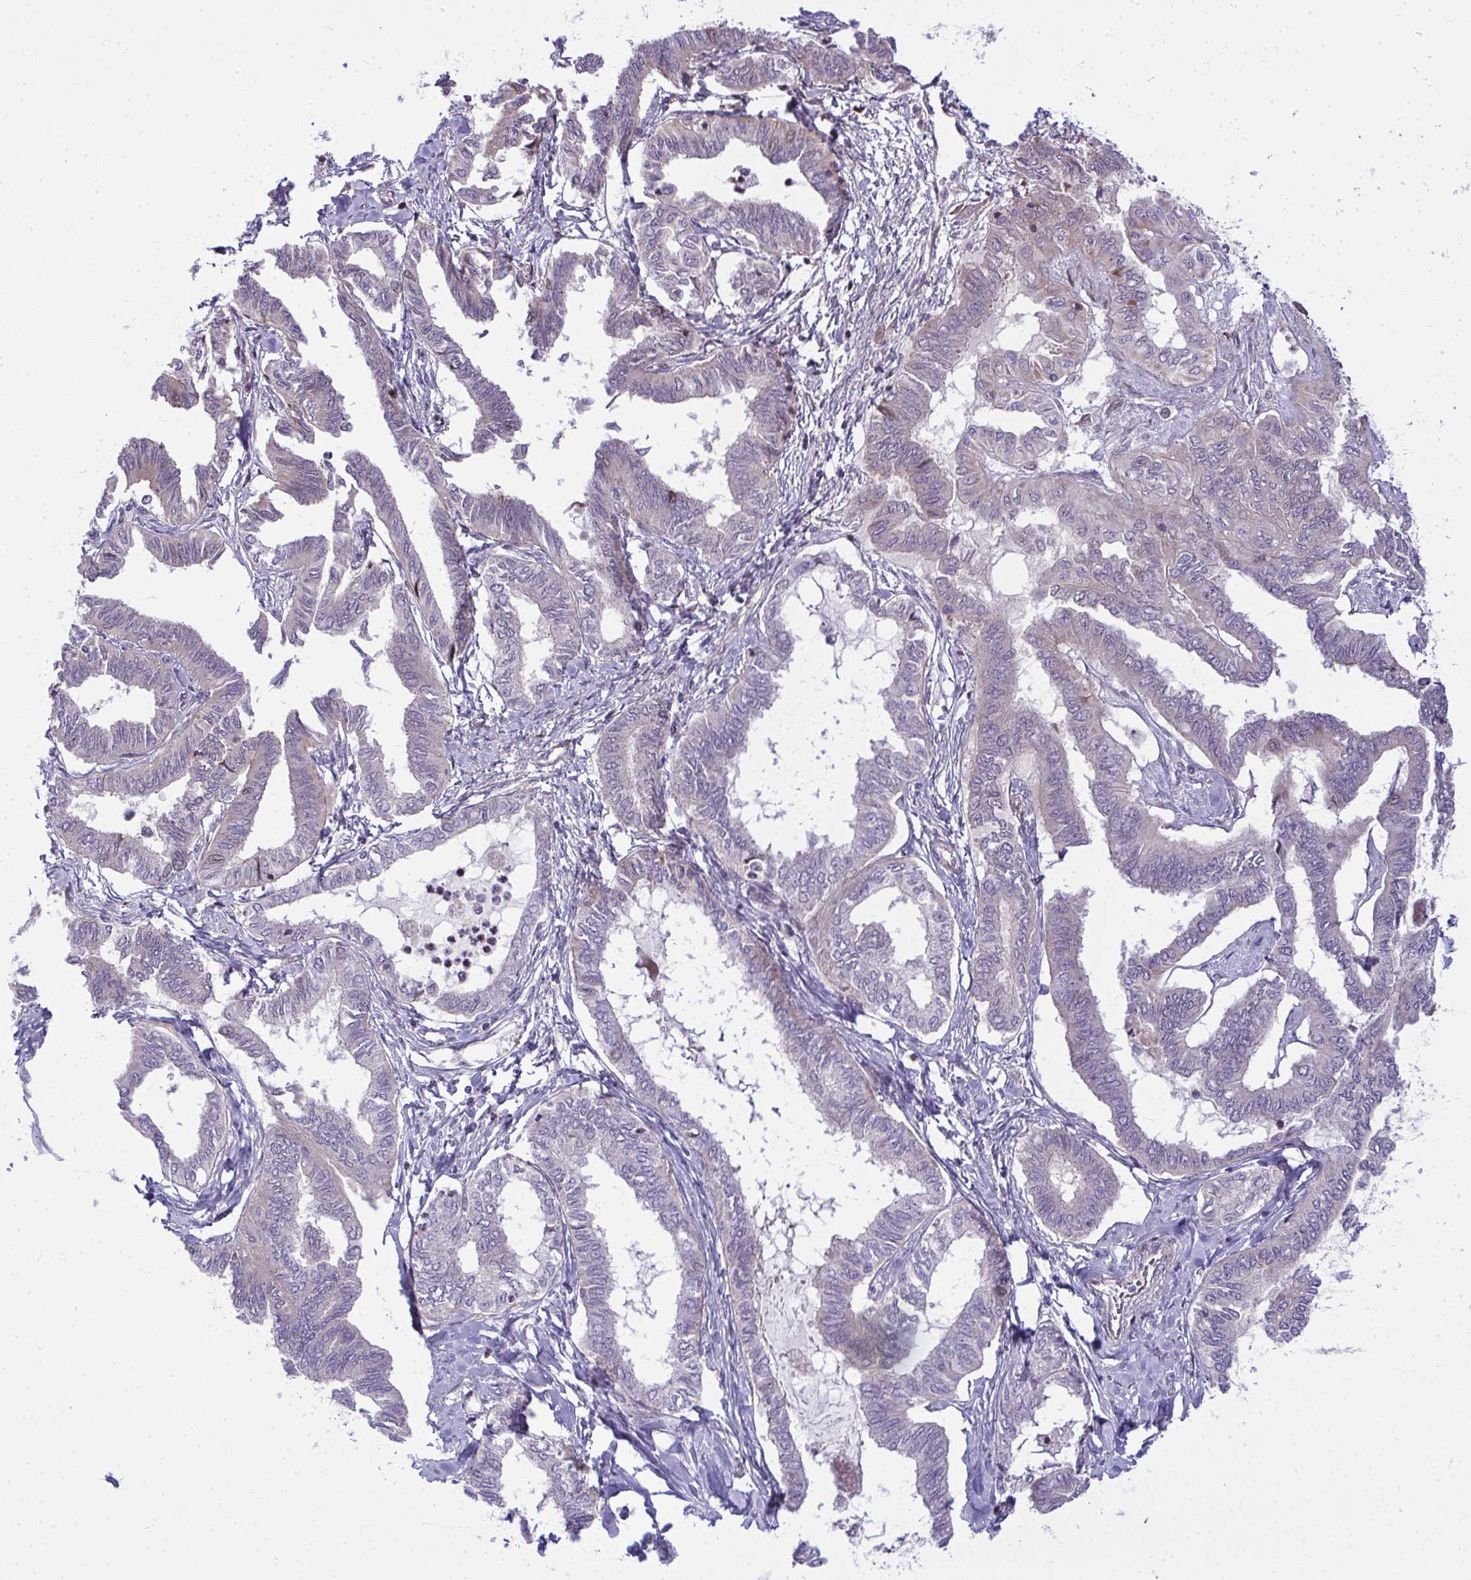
{"staining": {"intensity": "negative", "quantity": "none", "location": "none"}, "tissue": "ovarian cancer", "cell_type": "Tumor cells", "image_type": "cancer", "snomed": [{"axis": "morphology", "description": "Carcinoma, endometroid"}, {"axis": "topography", "description": "Ovary"}], "caption": "Immunohistochemical staining of ovarian cancer demonstrates no significant staining in tumor cells.", "gene": "ZSCAN9", "patient": {"sex": "female", "age": 70}}